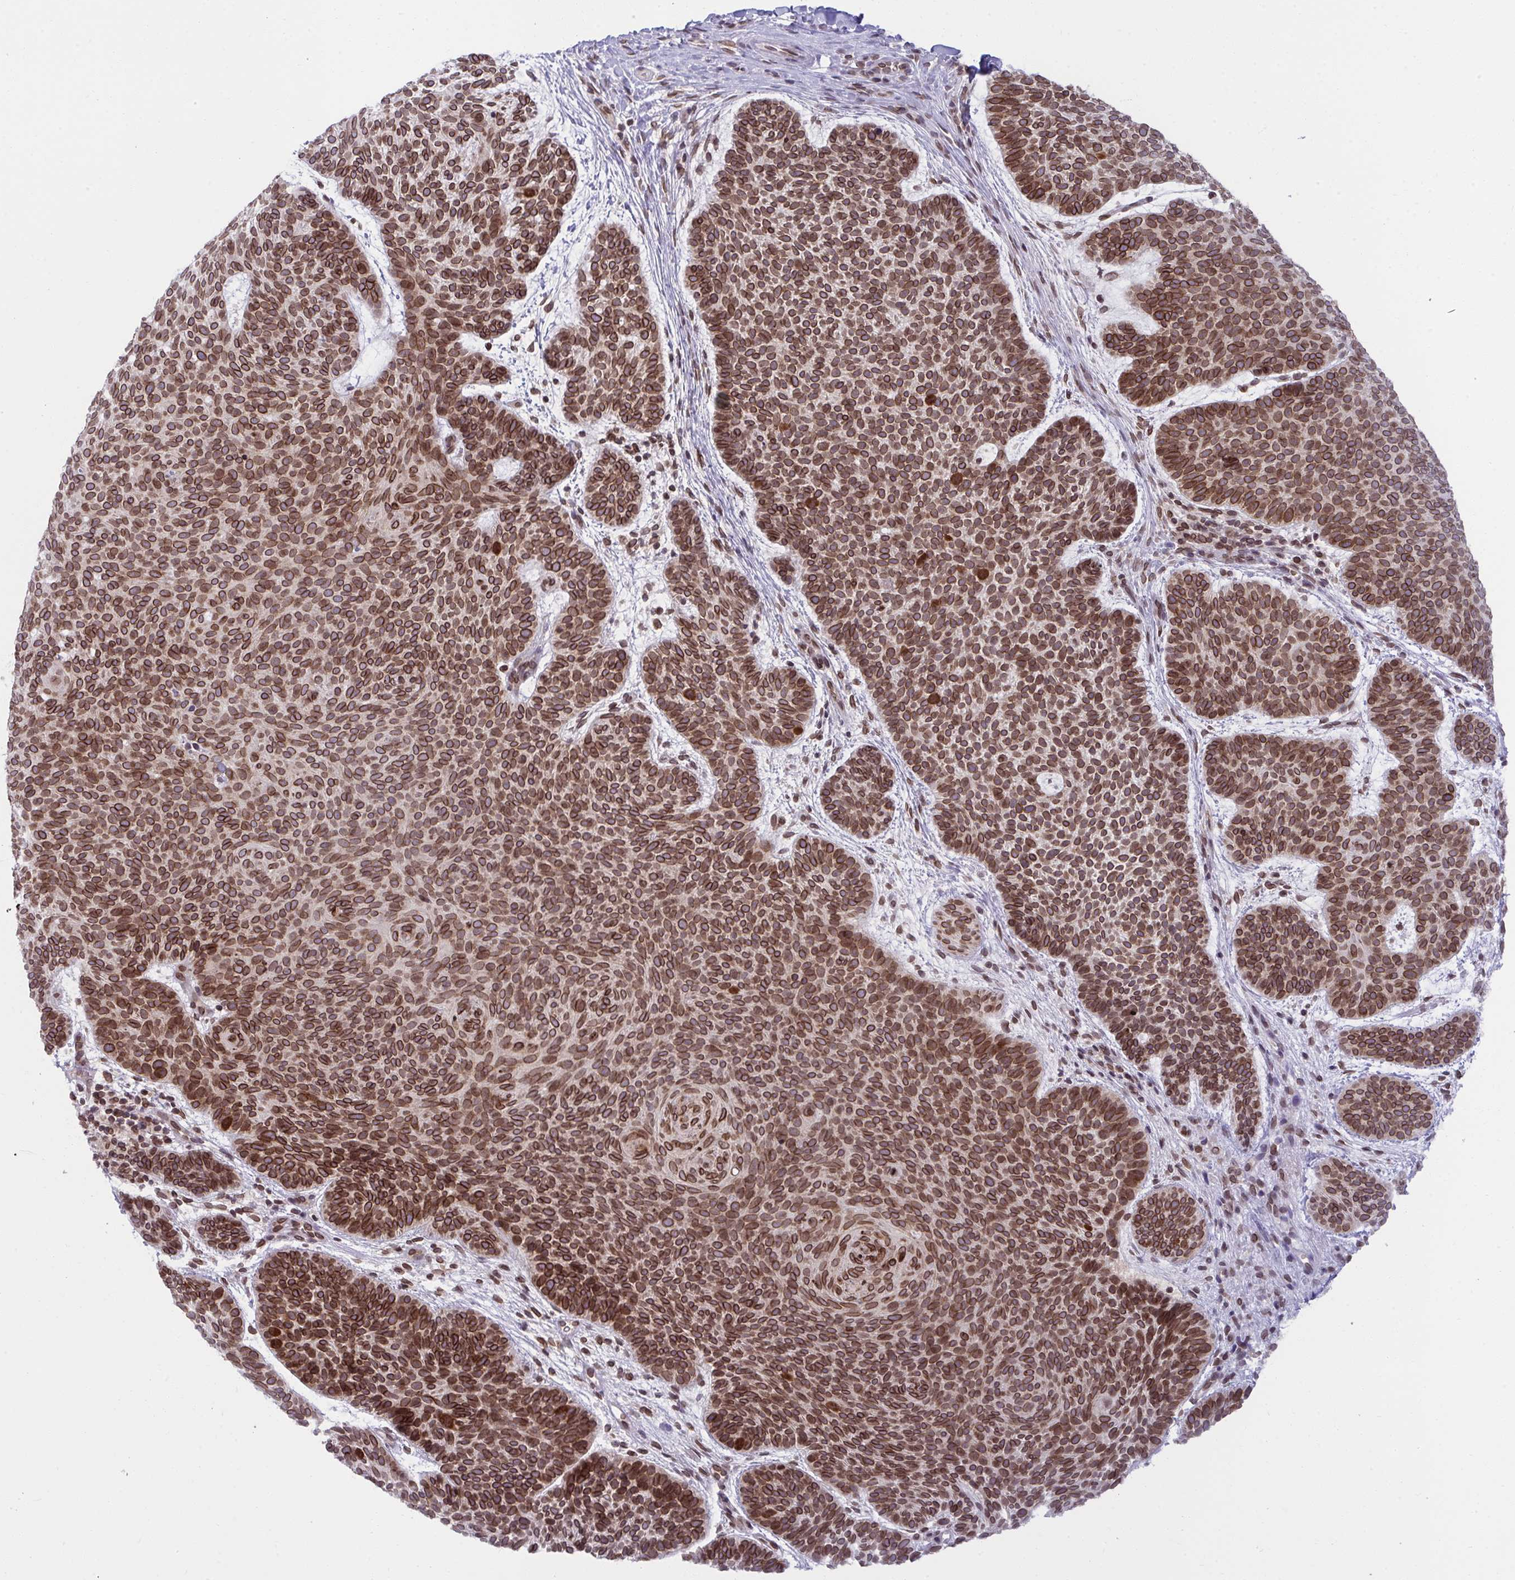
{"staining": {"intensity": "moderate", "quantity": ">75%", "location": "cytoplasmic/membranous,nuclear"}, "tissue": "skin cancer", "cell_type": "Tumor cells", "image_type": "cancer", "snomed": [{"axis": "morphology", "description": "Basal cell carcinoma"}, {"axis": "topography", "description": "Skin"}, {"axis": "topography", "description": "Skin of face"}], "caption": "Immunohistochemistry staining of skin cancer, which shows medium levels of moderate cytoplasmic/membranous and nuclear staining in approximately >75% of tumor cells indicating moderate cytoplasmic/membranous and nuclear protein positivity. The staining was performed using DAB (3,3'-diaminobenzidine) (brown) for protein detection and nuclei were counterstained in hematoxylin (blue).", "gene": "RANBP2", "patient": {"sex": "male", "age": 73}}